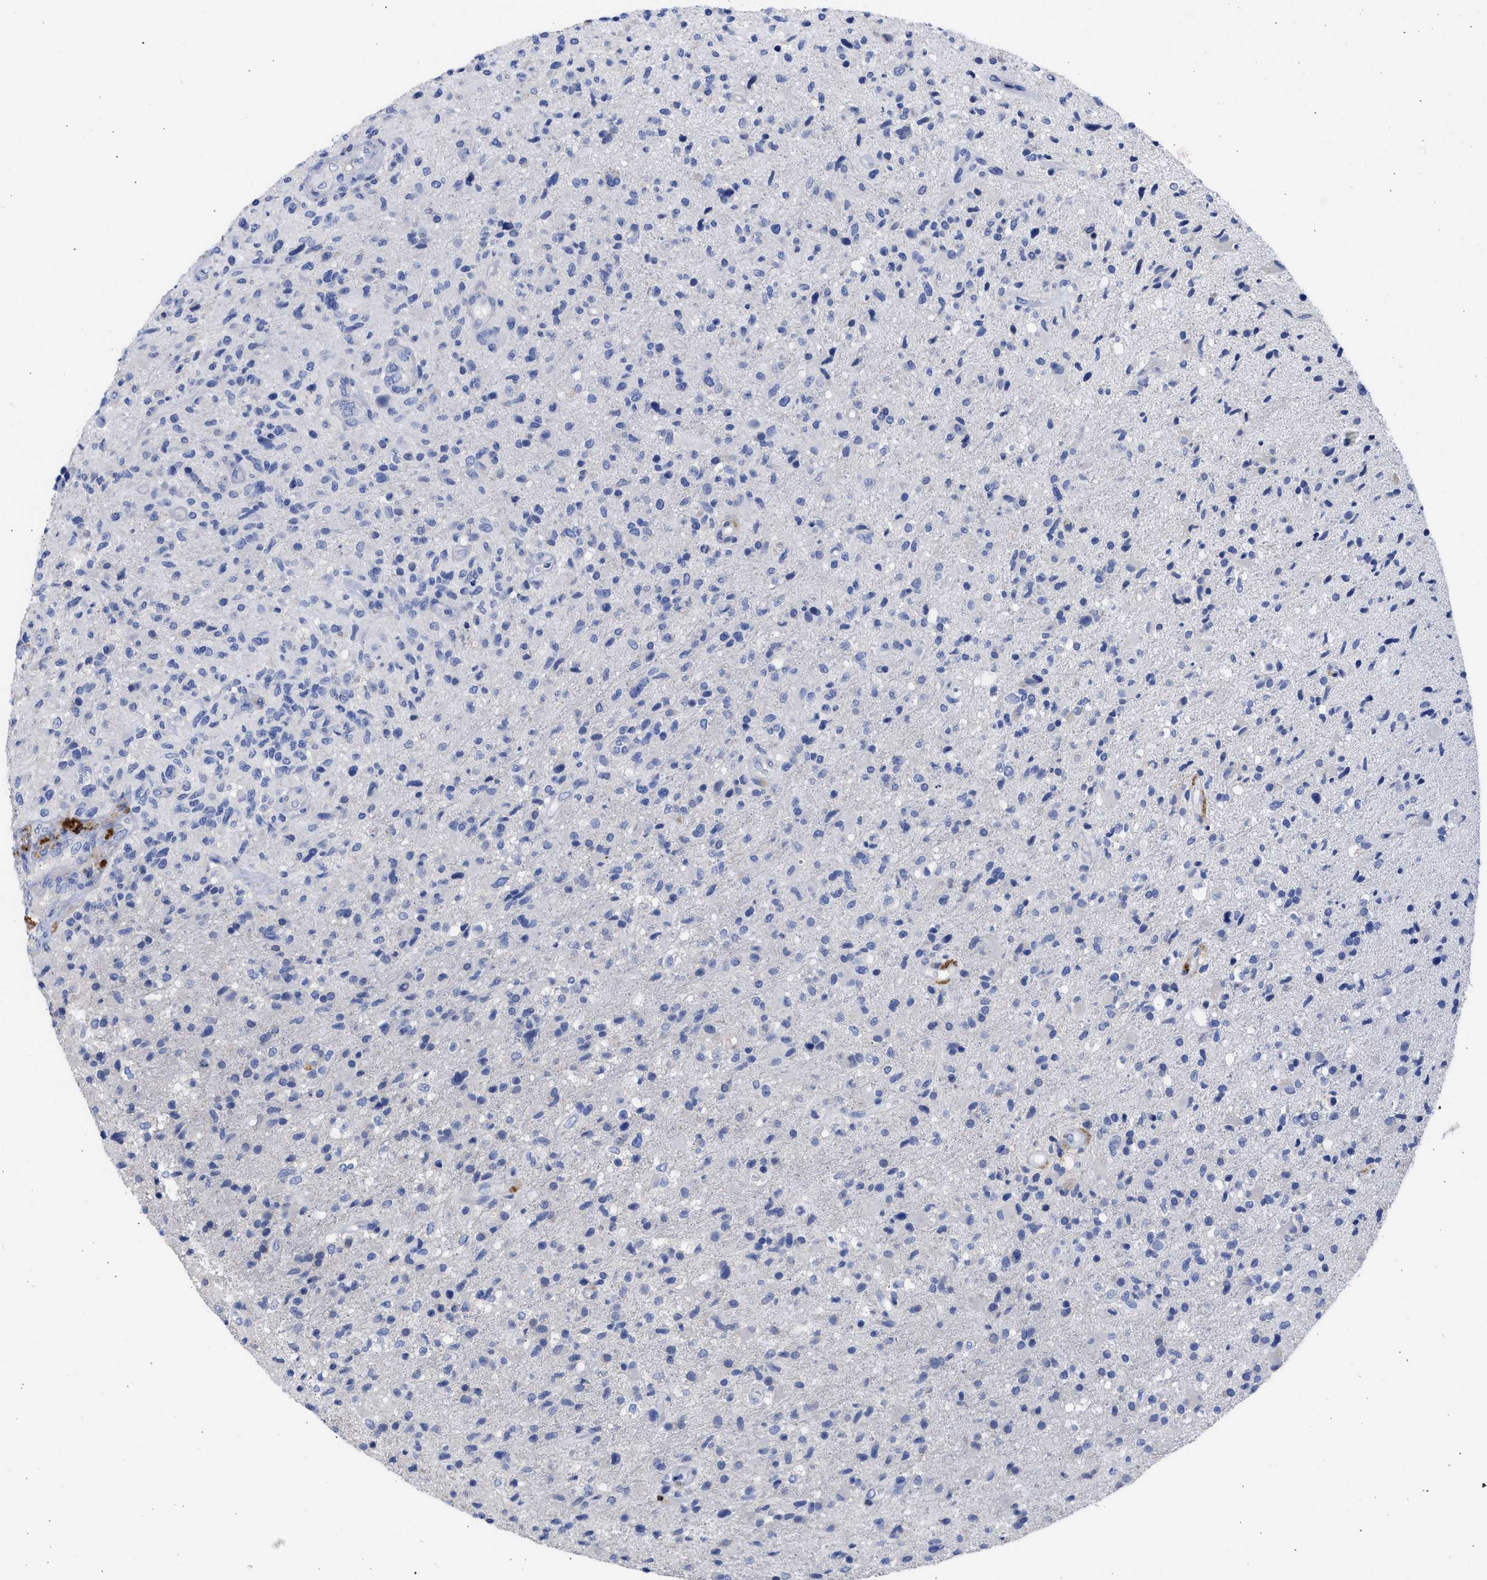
{"staining": {"intensity": "negative", "quantity": "none", "location": "none"}, "tissue": "glioma", "cell_type": "Tumor cells", "image_type": "cancer", "snomed": [{"axis": "morphology", "description": "Glioma, malignant, High grade"}, {"axis": "topography", "description": "Brain"}], "caption": "DAB (3,3'-diaminobenzidine) immunohistochemical staining of glioma exhibits no significant staining in tumor cells.", "gene": "RSPH1", "patient": {"sex": "male", "age": 72}}